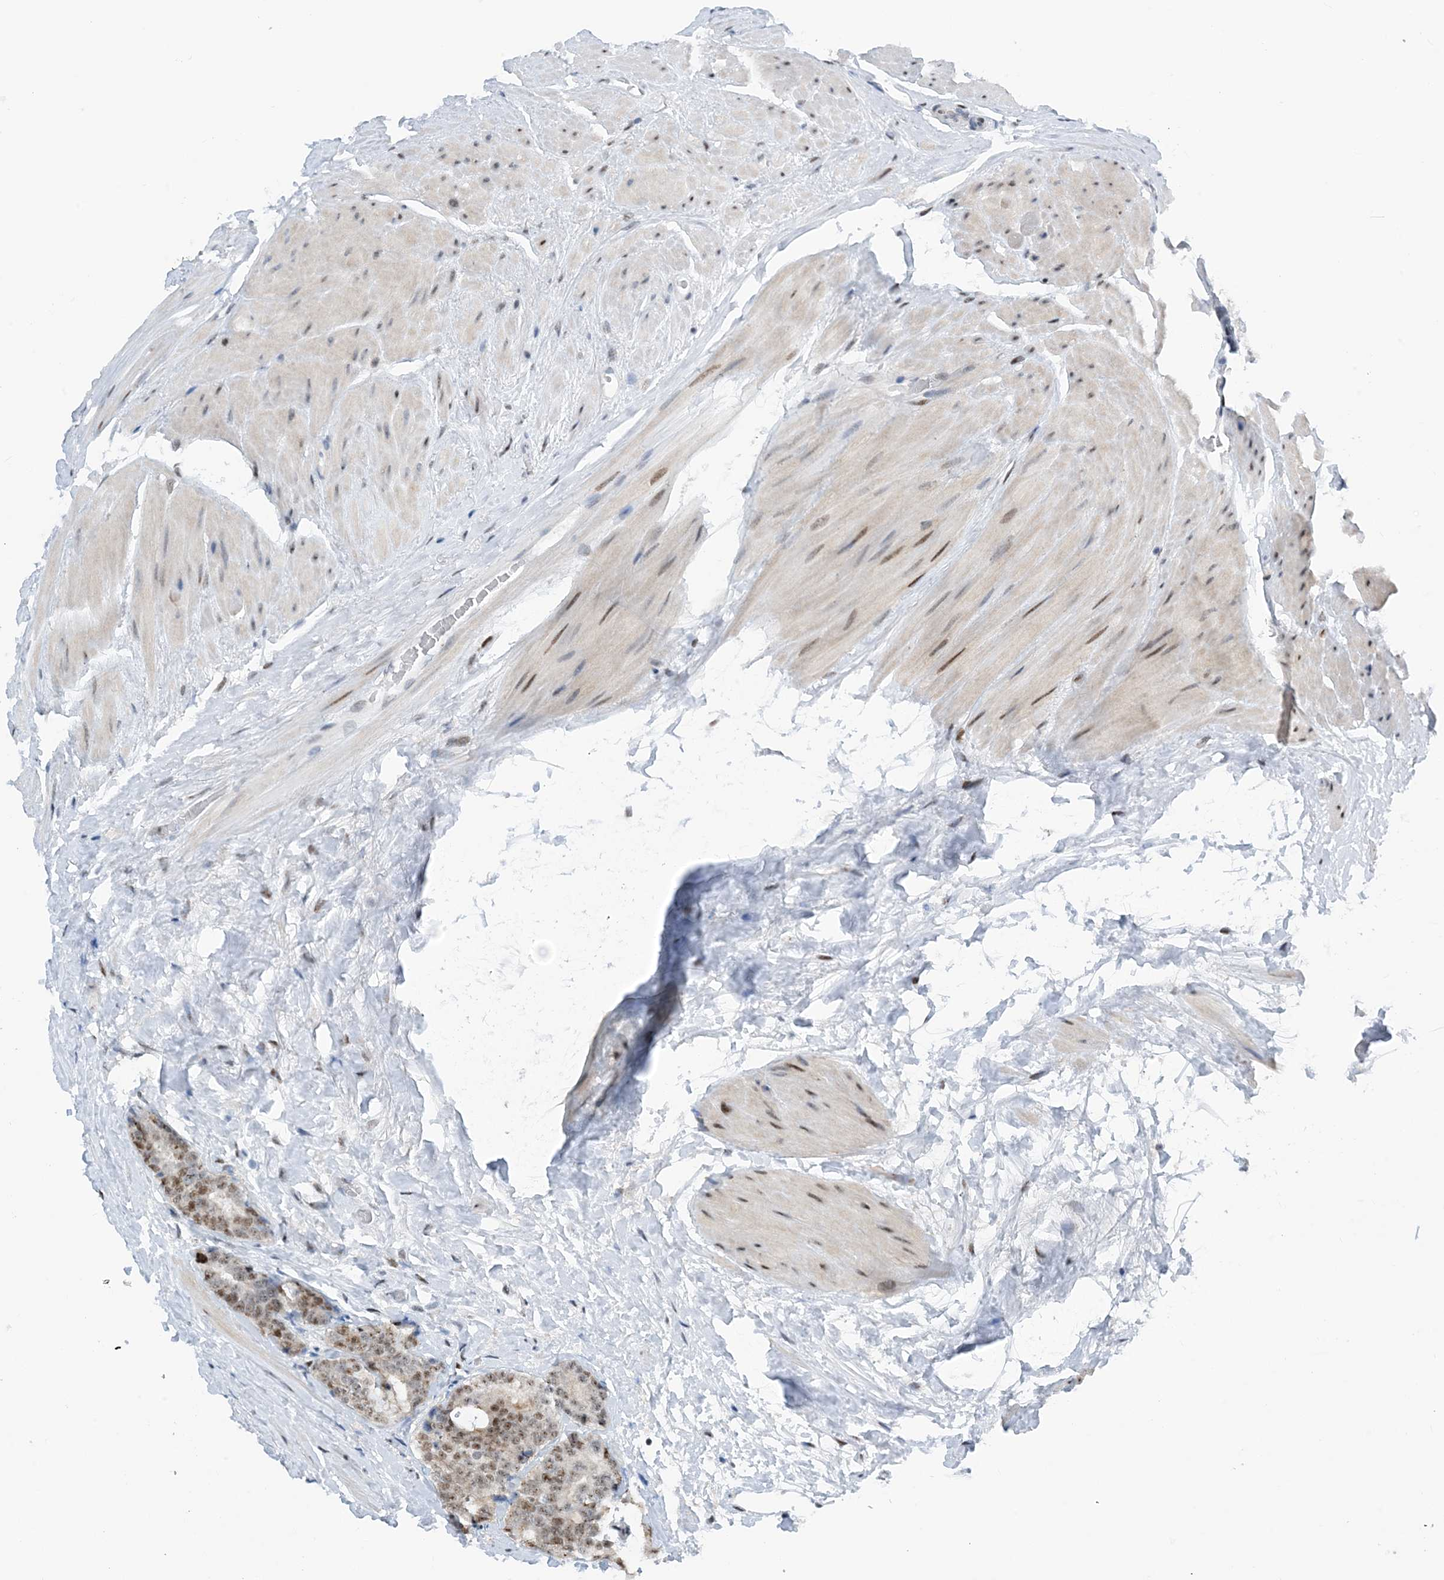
{"staining": {"intensity": "moderate", "quantity": ">75%", "location": "nuclear"}, "tissue": "prostate cancer", "cell_type": "Tumor cells", "image_type": "cancer", "snomed": [{"axis": "morphology", "description": "Adenocarcinoma, High grade"}, {"axis": "topography", "description": "Prostate"}], "caption": "Tumor cells demonstrate medium levels of moderate nuclear staining in about >75% of cells in prostate cancer (high-grade adenocarcinoma).", "gene": "HEMK1", "patient": {"sex": "male", "age": 56}}